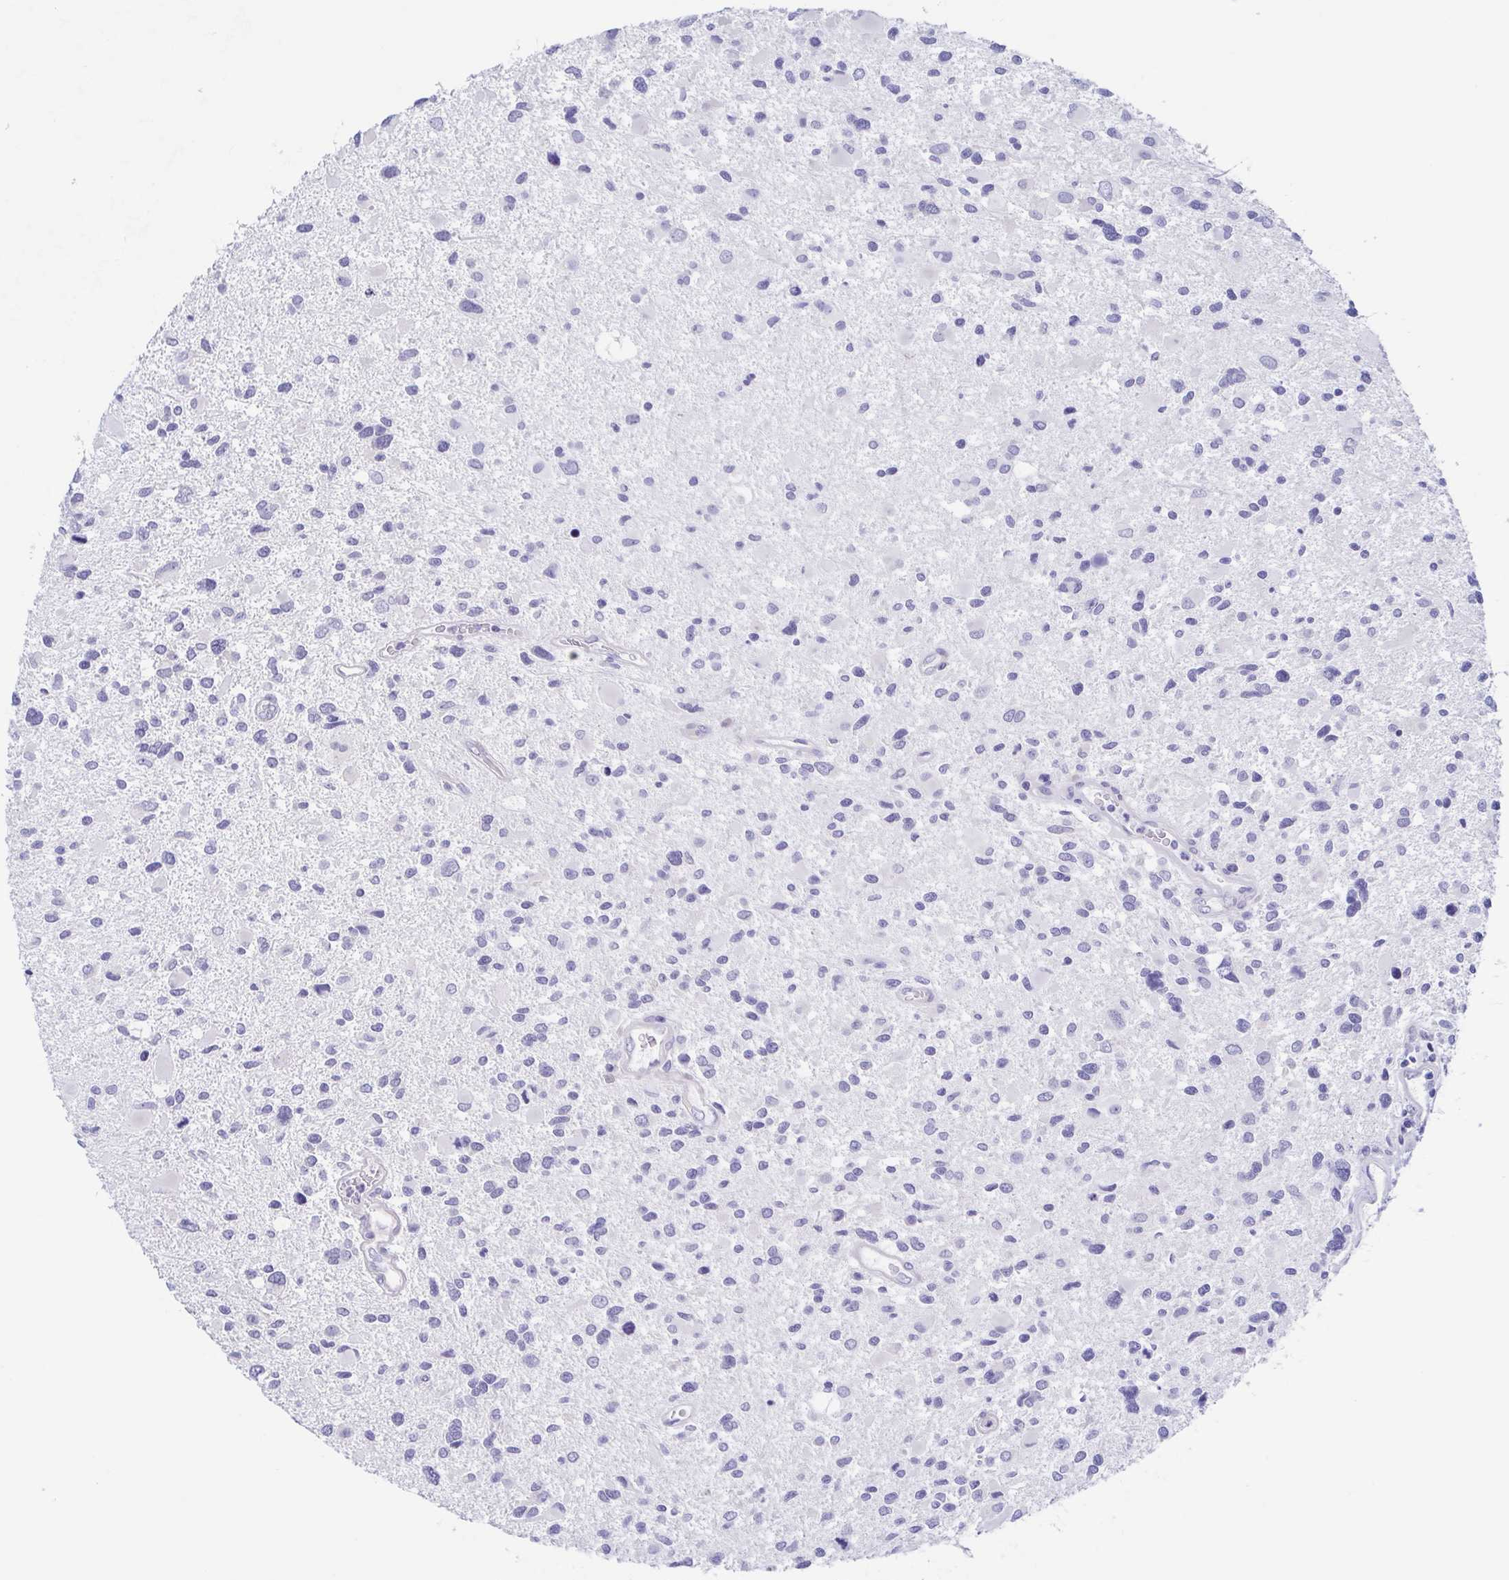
{"staining": {"intensity": "negative", "quantity": "none", "location": "none"}, "tissue": "glioma", "cell_type": "Tumor cells", "image_type": "cancer", "snomed": [{"axis": "morphology", "description": "Glioma, malignant, Low grade"}, {"axis": "topography", "description": "Brain"}], "caption": "Glioma was stained to show a protein in brown. There is no significant positivity in tumor cells.", "gene": "TEX12", "patient": {"sex": "female", "age": 32}}